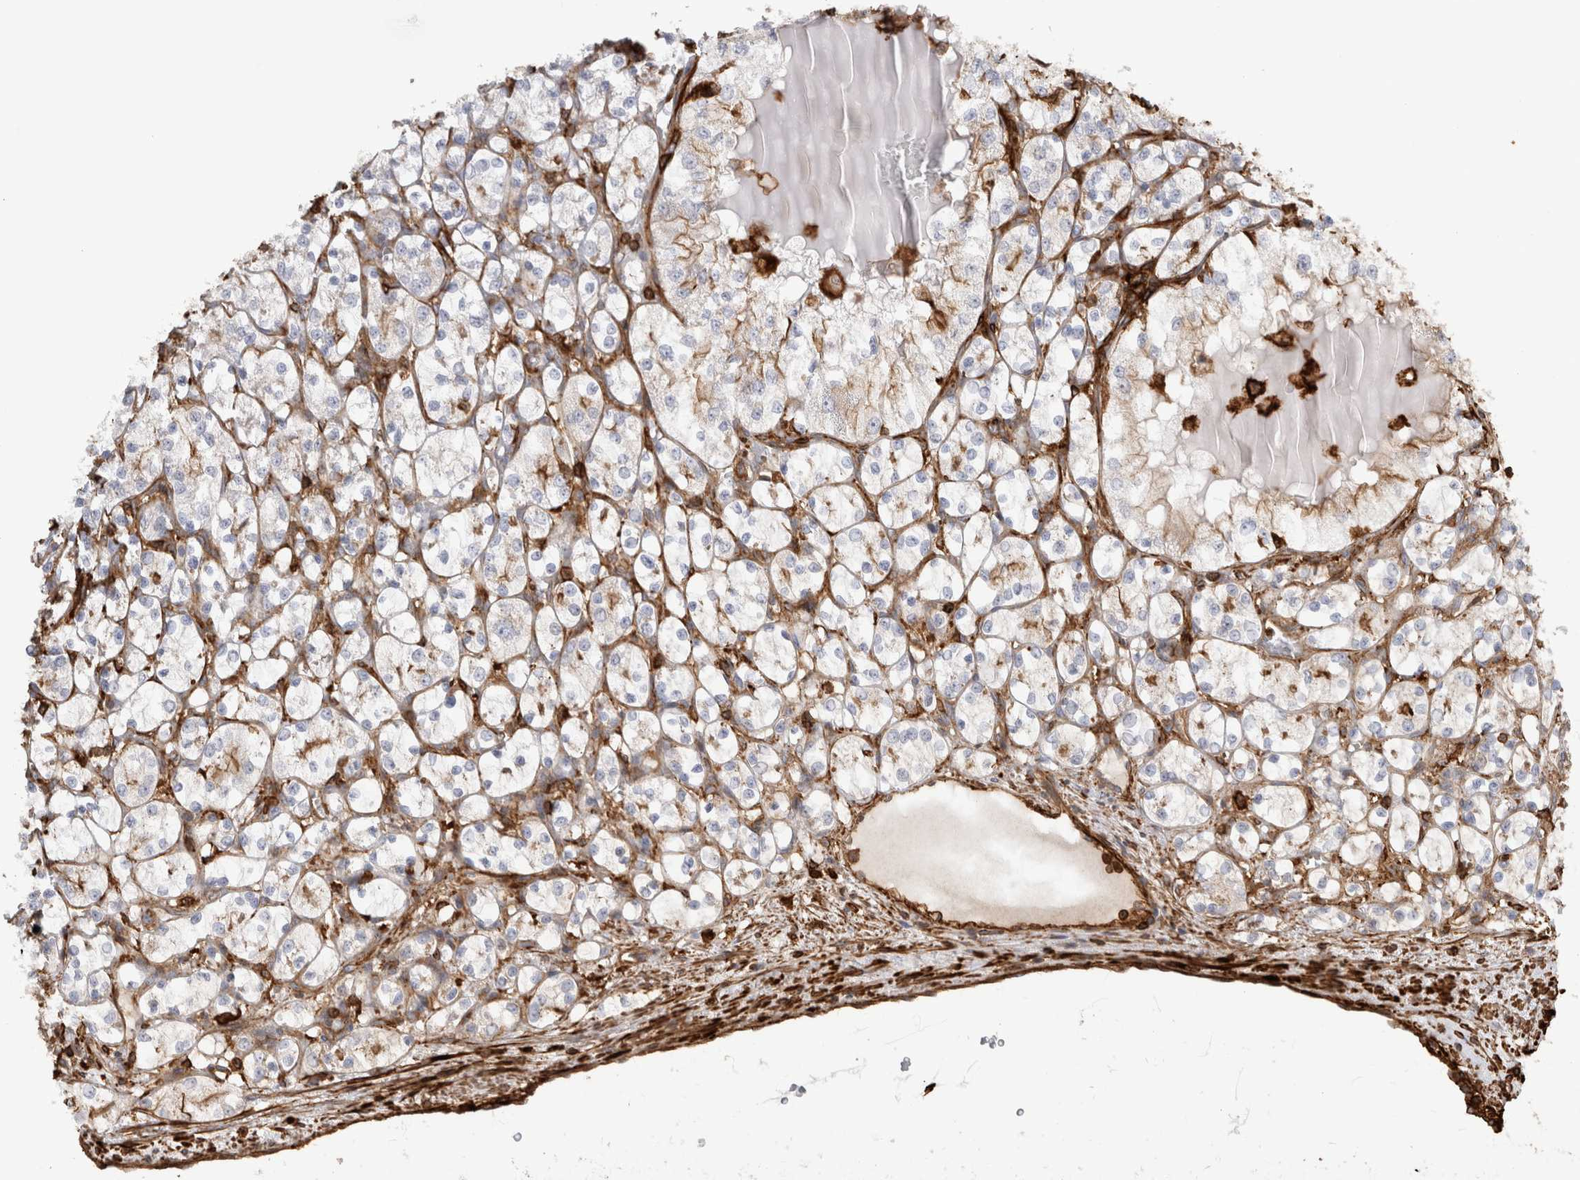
{"staining": {"intensity": "negative", "quantity": "none", "location": "none"}, "tissue": "renal cancer", "cell_type": "Tumor cells", "image_type": "cancer", "snomed": [{"axis": "morphology", "description": "Adenocarcinoma, NOS"}, {"axis": "topography", "description": "Kidney"}], "caption": "The micrograph reveals no staining of tumor cells in renal cancer (adenocarcinoma).", "gene": "GPER1", "patient": {"sex": "female", "age": 69}}